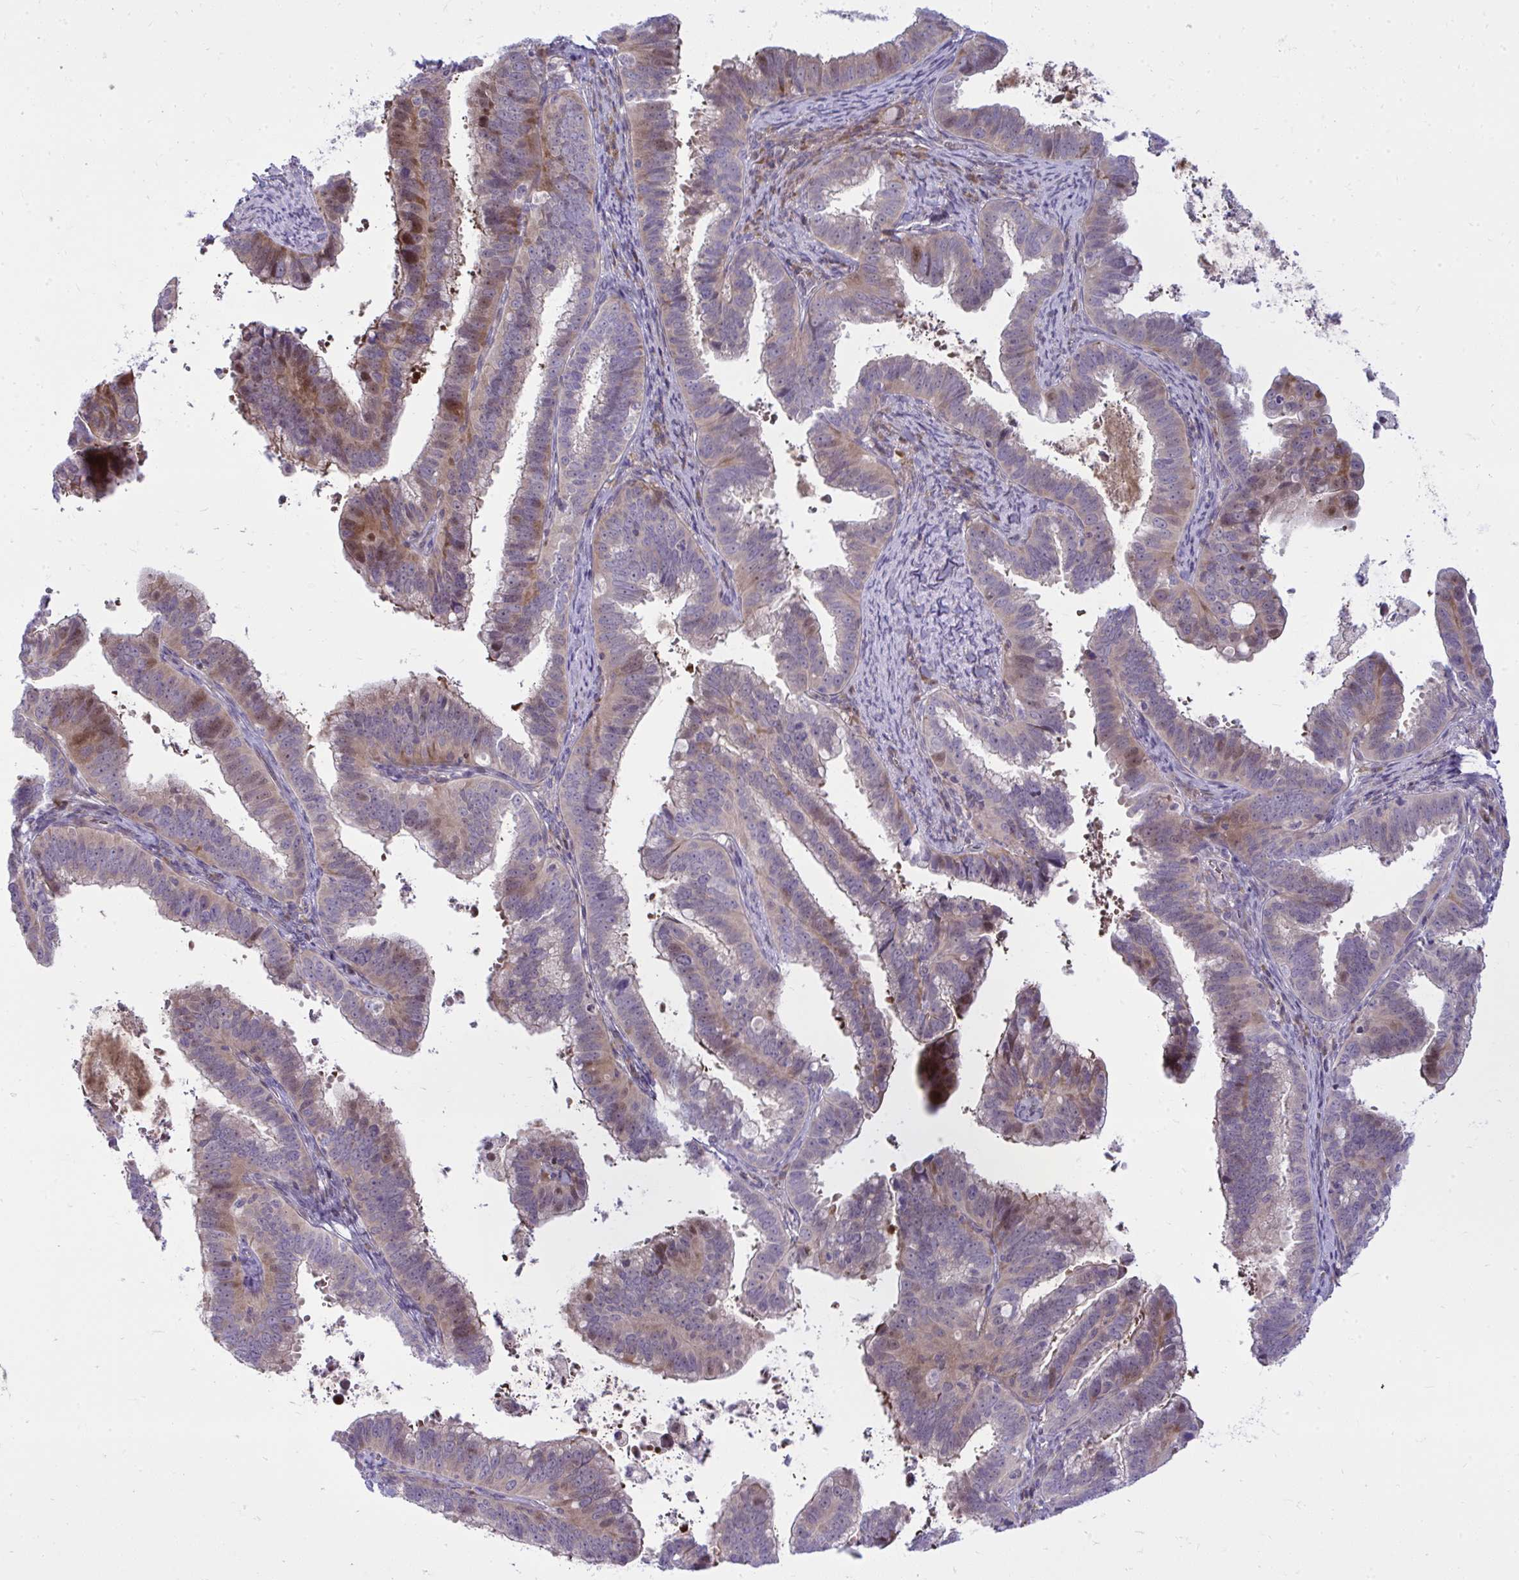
{"staining": {"intensity": "moderate", "quantity": "25%-75%", "location": "cytoplasmic/membranous,nuclear"}, "tissue": "cervical cancer", "cell_type": "Tumor cells", "image_type": "cancer", "snomed": [{"axis": "morphology", "description": "Adenocarcinoma, NOS"}, {"axis": "topography", "description": "Cervix"}], "caption": "Immunohistochemical staining of cervical adenocarcinoma exhibits medium levels of moderate cytoplasmic/membranous and nuclear expression in about 25%-75% of tumor cells.", "gene": "ZSCAN9", "patient": {"sex": "female", "age": 61}}